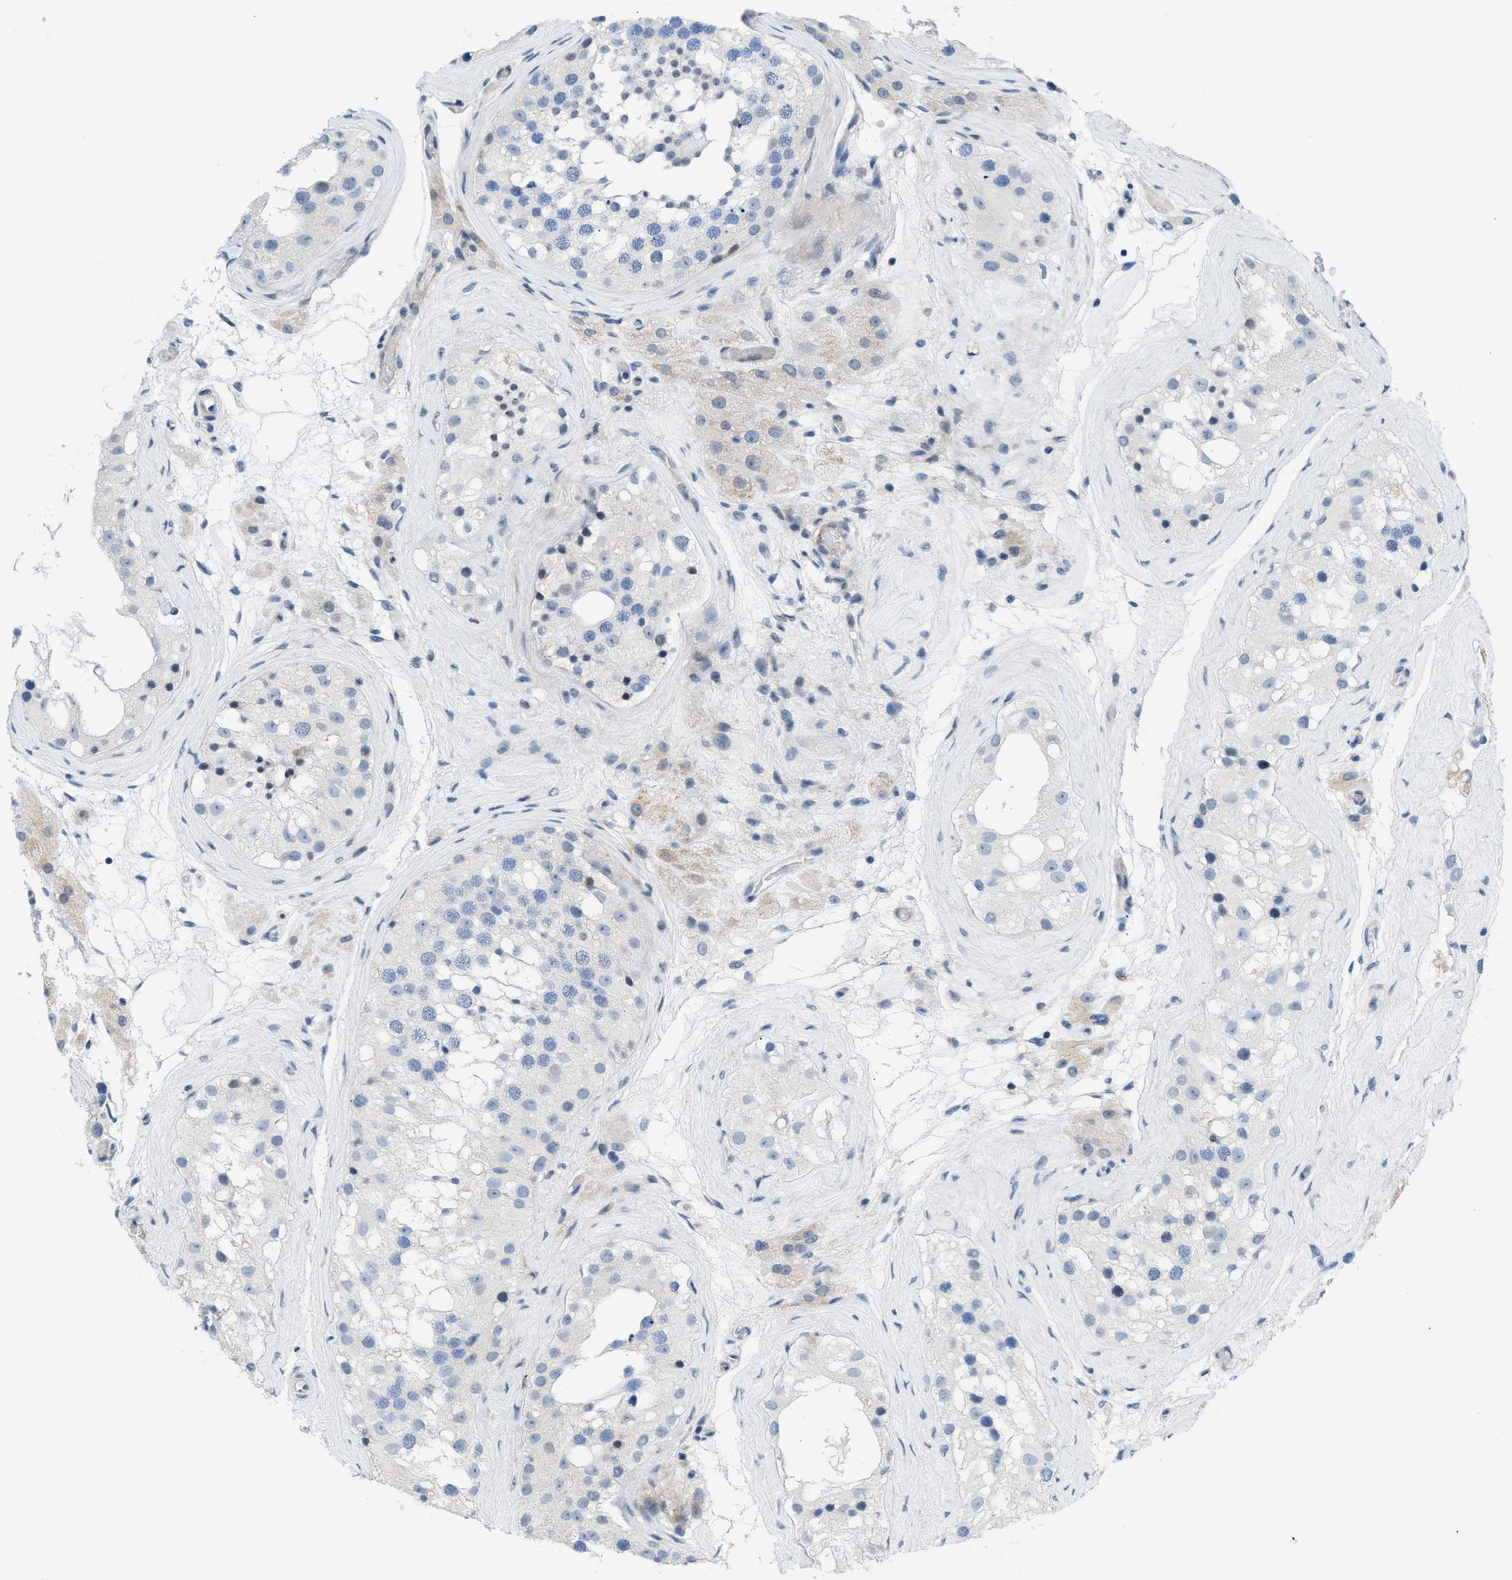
{"staining": {"intensity": "negative", "quantity": "none", "location": "none"}, "tissue": "testis", "cell_type": "Cells in seminiferous ducts", "image_type": "normal", "snomed": [{"axis": "morphology", "description": "Normal tissue, NOS"}, {"axis": "morphology", "description": "Seminoma, NOS"}, {"axis": "topography", "description": "Testis"}], "caption": "The micrograph reveals no significant expression in cells in seminiferous ducts of testis. (Brightfield microscopy of DAB immunohistochemistry (IHC) at high magnification).", "gene": "FDCSP", "patient": {"sex": "male", "age": 71}}